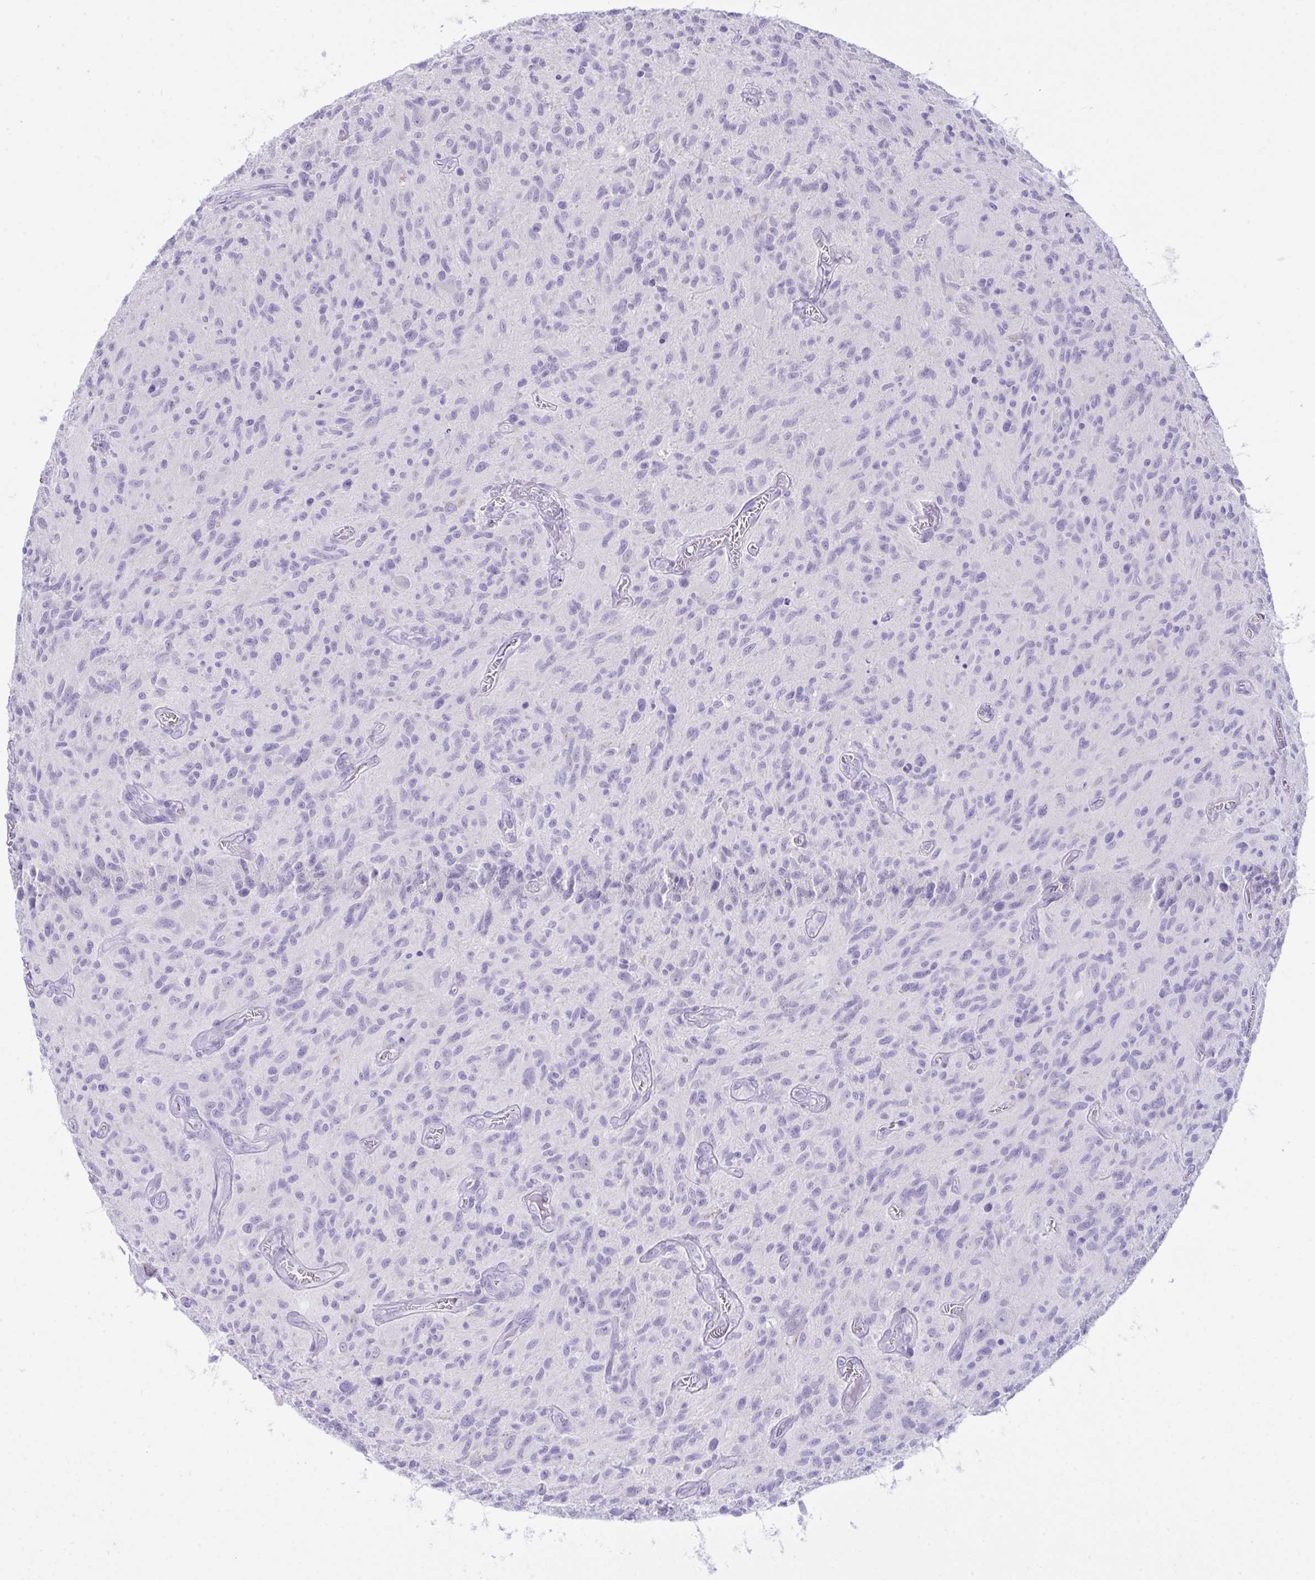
{"staining": {"intensity": "negative", "quantity": "none", "location": "none"}, "tissue": "glioma", "cell_type": "Tumor cells", "image_type": "cancer", "snomed": [{"axis": "morphology", "description": "Glioma, malignant, High grade"}, {"axis": "topography", "description": "Brain"}], "caption": "Tumor cells are negative for protein expression in human malignant glioma (high-grade).", "gene": "GLB1L2", "patient": {"sex": "male", "age": 75}}